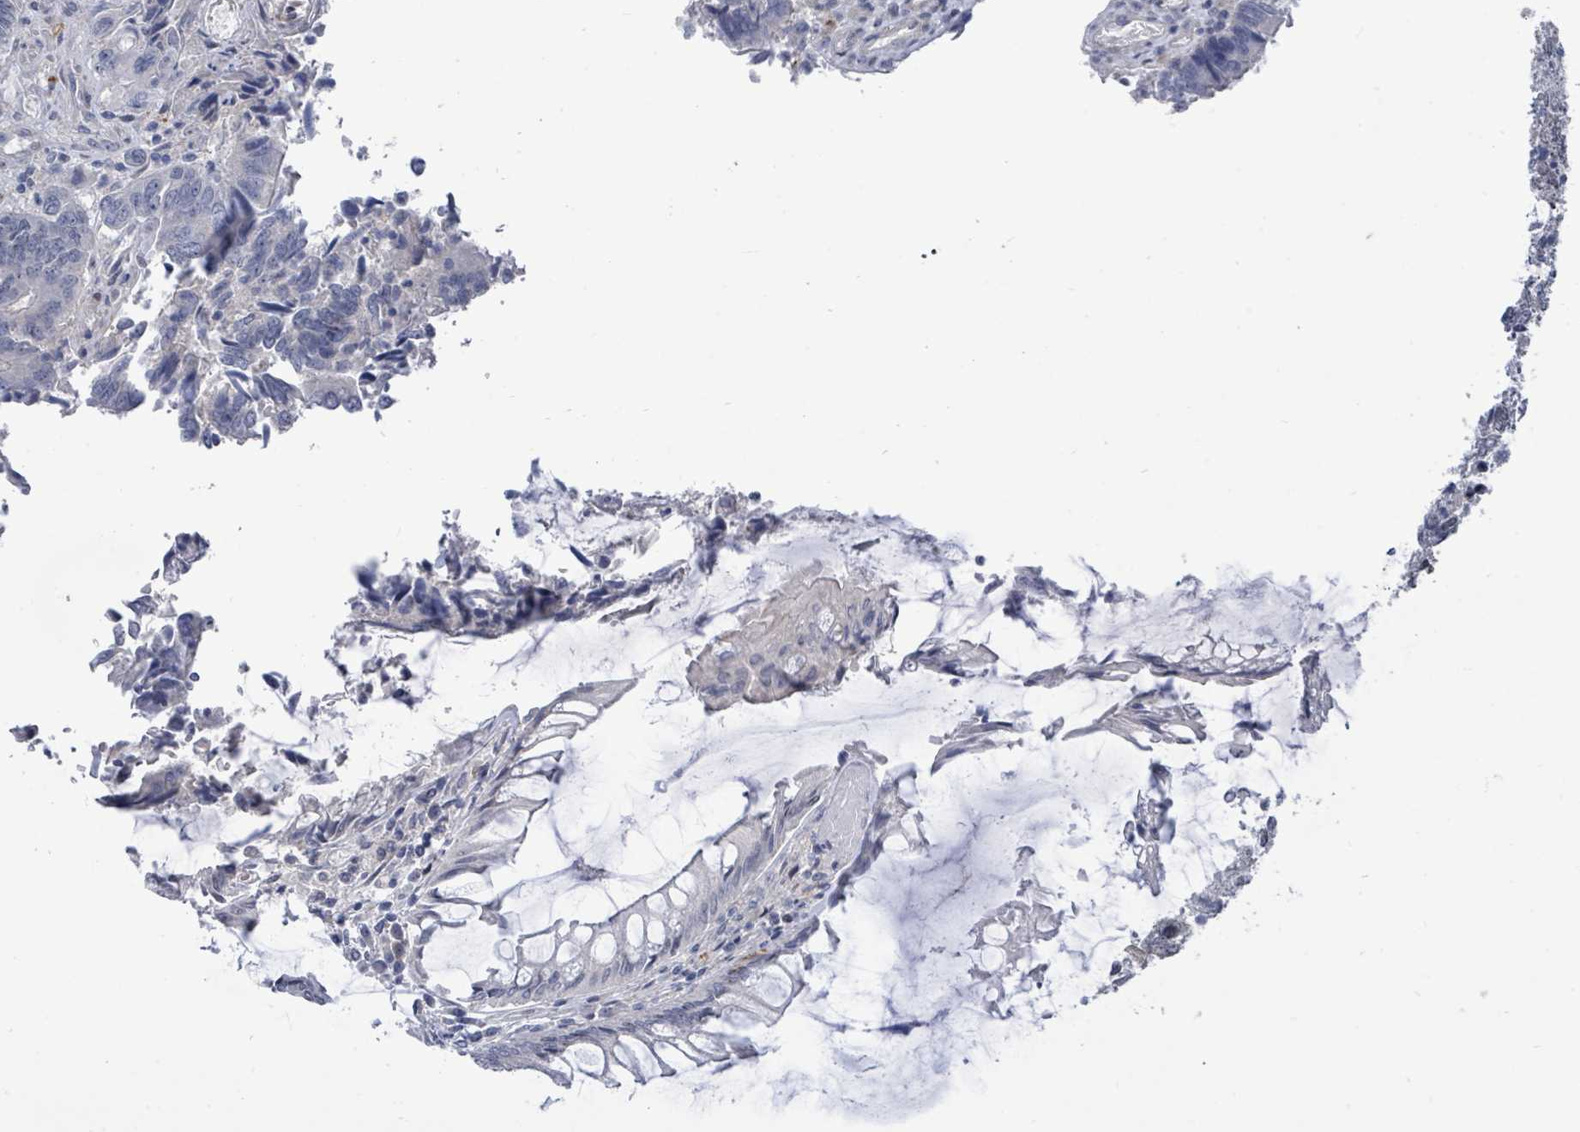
{"staining": {"intensity": "negative", "quantity": "none", "location": "none"}, "tissue": "colorectal cancer", "cell_type": "Tumor cells", "image_type": "cancer", "snomed": [{"axis": "morphology", "description": "Adenocarcinoma, NOS"}, {"axis": "topography", "description": "Colon"}], "caption": "A histopathology image of human colorectal cancer is negative for staining in tumor cells.", "gene": "CT45A5", "patient": {"sex": "female", "age": 67}}